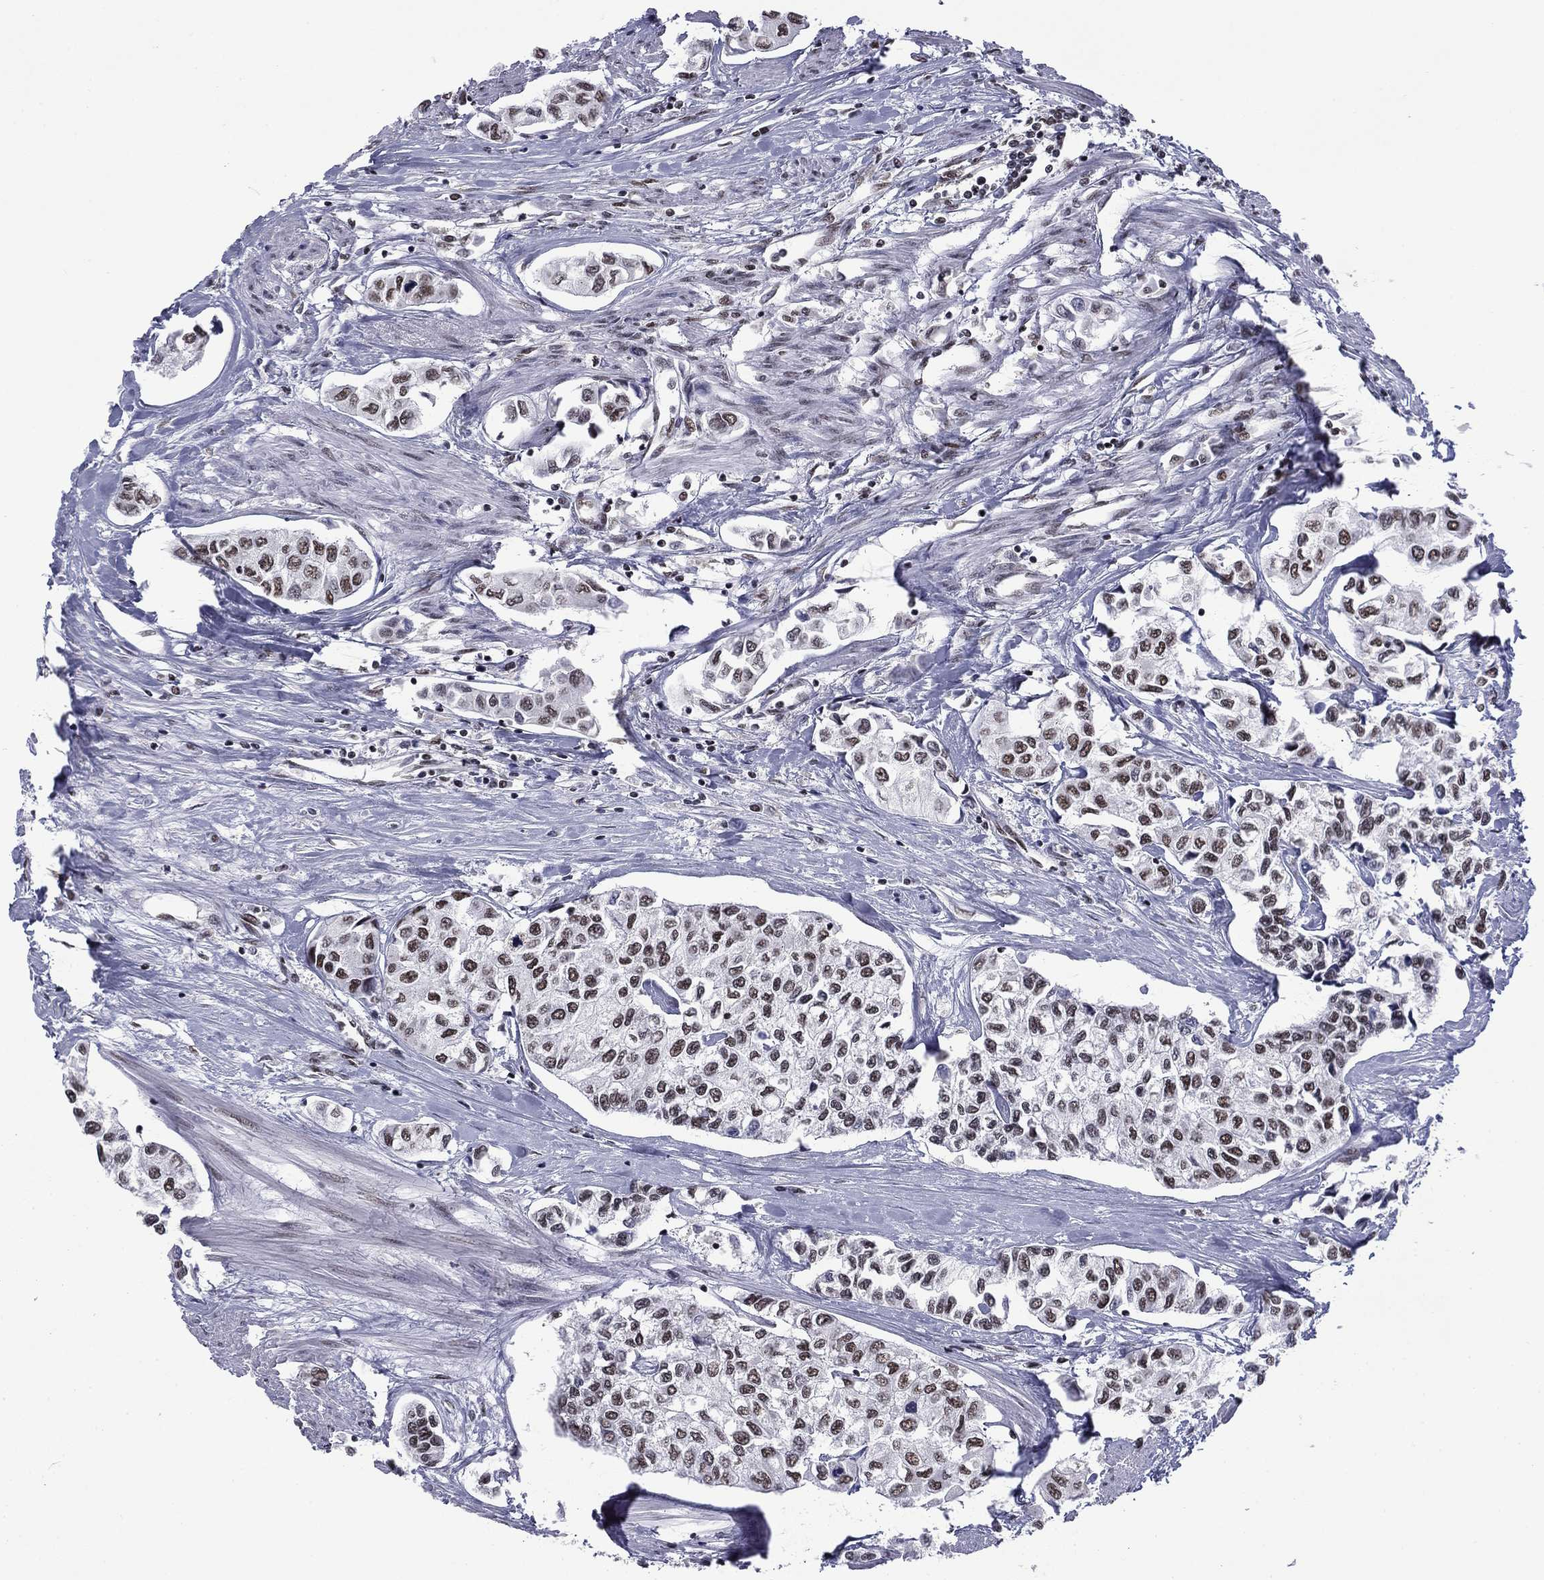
{"staining": {"intensity": "moderate", "quantity": "25%-75%", "location": "nuclear"}, "tissue": "urothelial cancer", "cell_type": "Tumor cells", "image_type": "cancer", "snomed": [{"axis": "morphology", "description": "Urothelial carcinoma, High grade"}, {"axis": "topography", "description": "Urinary bladder"}], "caption": "There is medium levels of moderate nuclear positivity in tumor cells of urothelial cancer, as demonstrated by immunohistochemical staining (brown color).", "gene": "ETV5", "patient": {"sex": "male", "age": 73}}